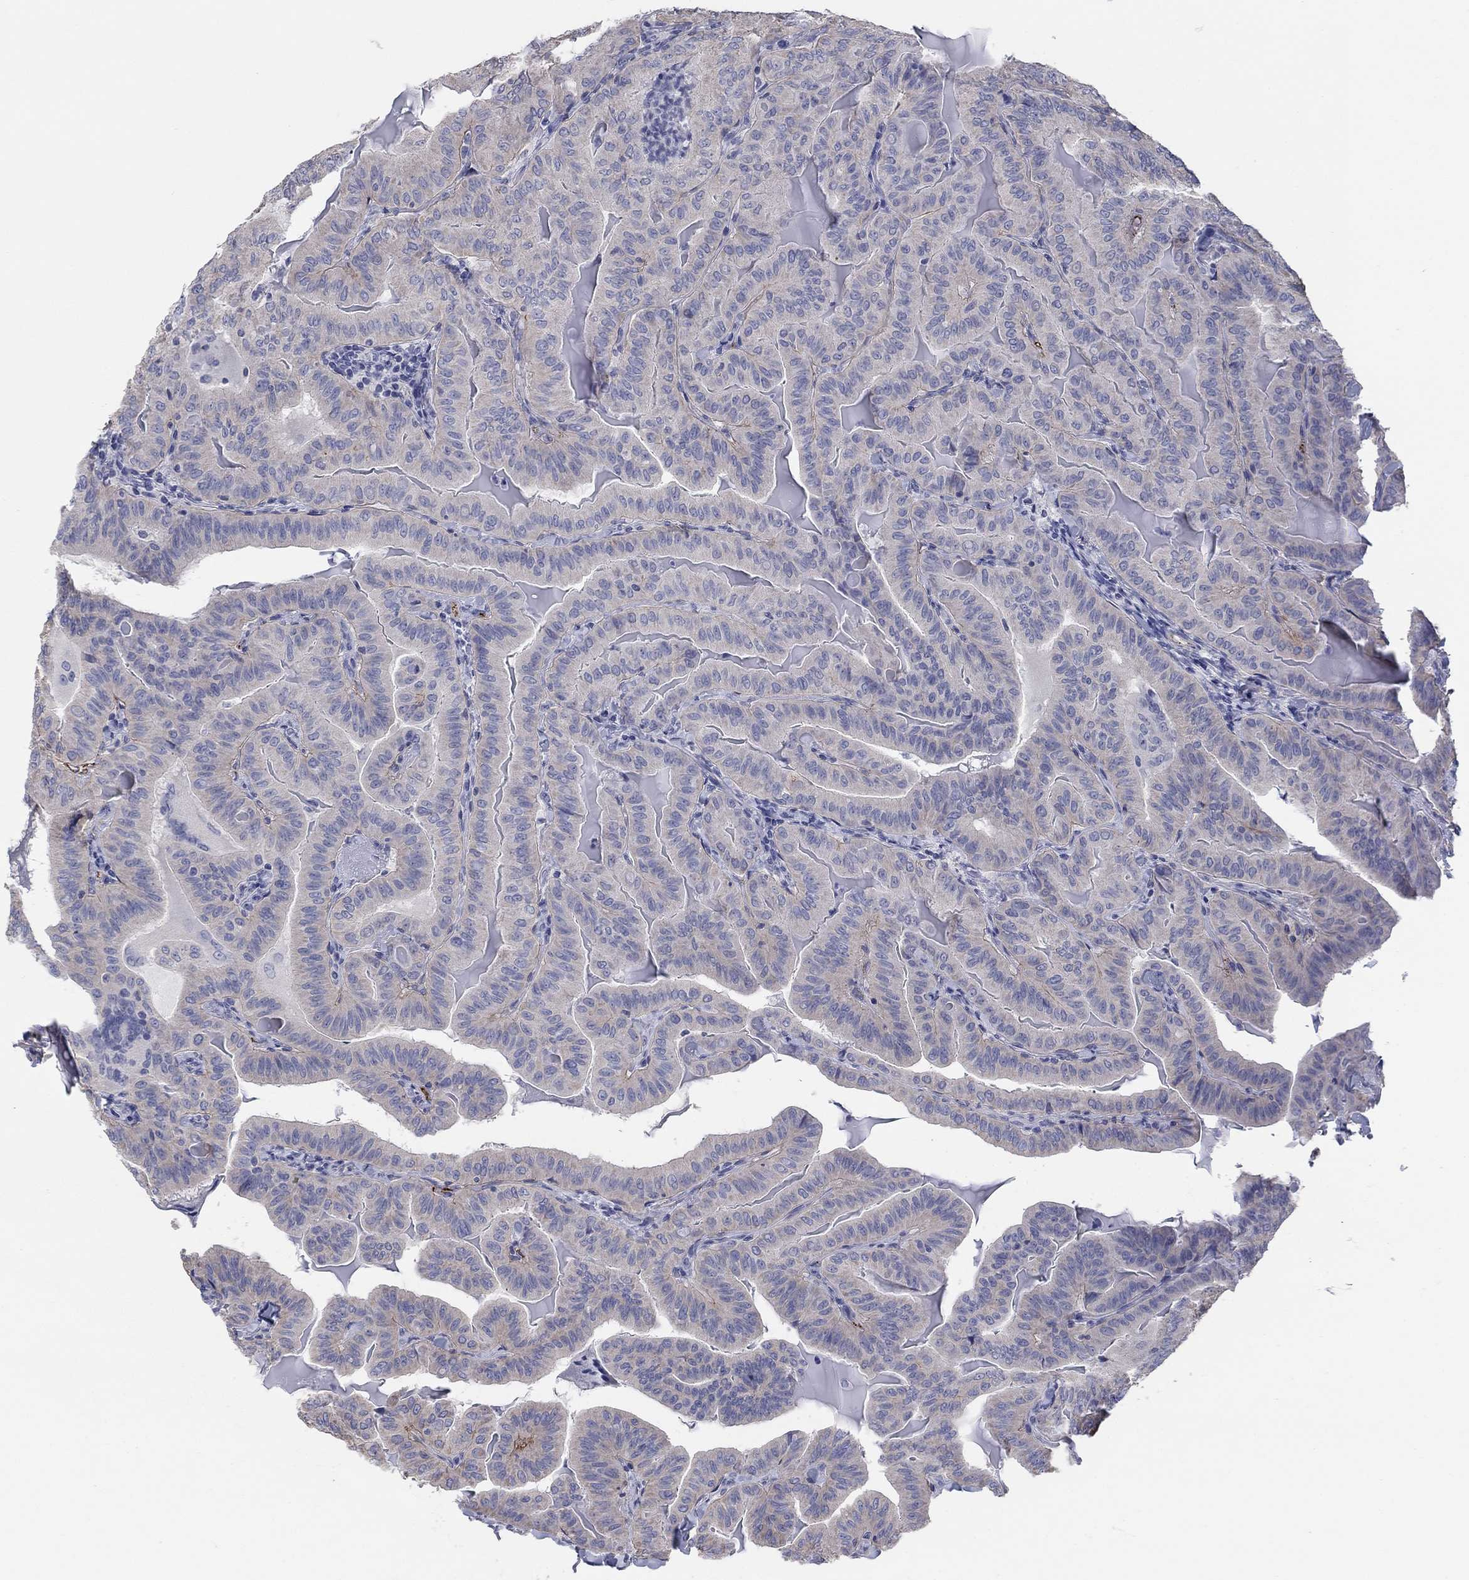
{"staining": {"intensity": "negative", "quantity": "none", "location": "none"}, "tissue": "thyroid cancer", "cell_type": "Tumor cells", "image_type": "cancer", "snomed": [{"axis": "morphology", "description": "Papillary adenocarcinoma, NOS"}, {"axis": "topography", "description": "Thyroid gland"}], "caption": "DAB immunohistochemical staining of human papillary adenocarcinoma (thyroid) shows no significant positivity in tumor cells.", "gene": "APOC3", "patient": {"sex": "female", "age": 68}}